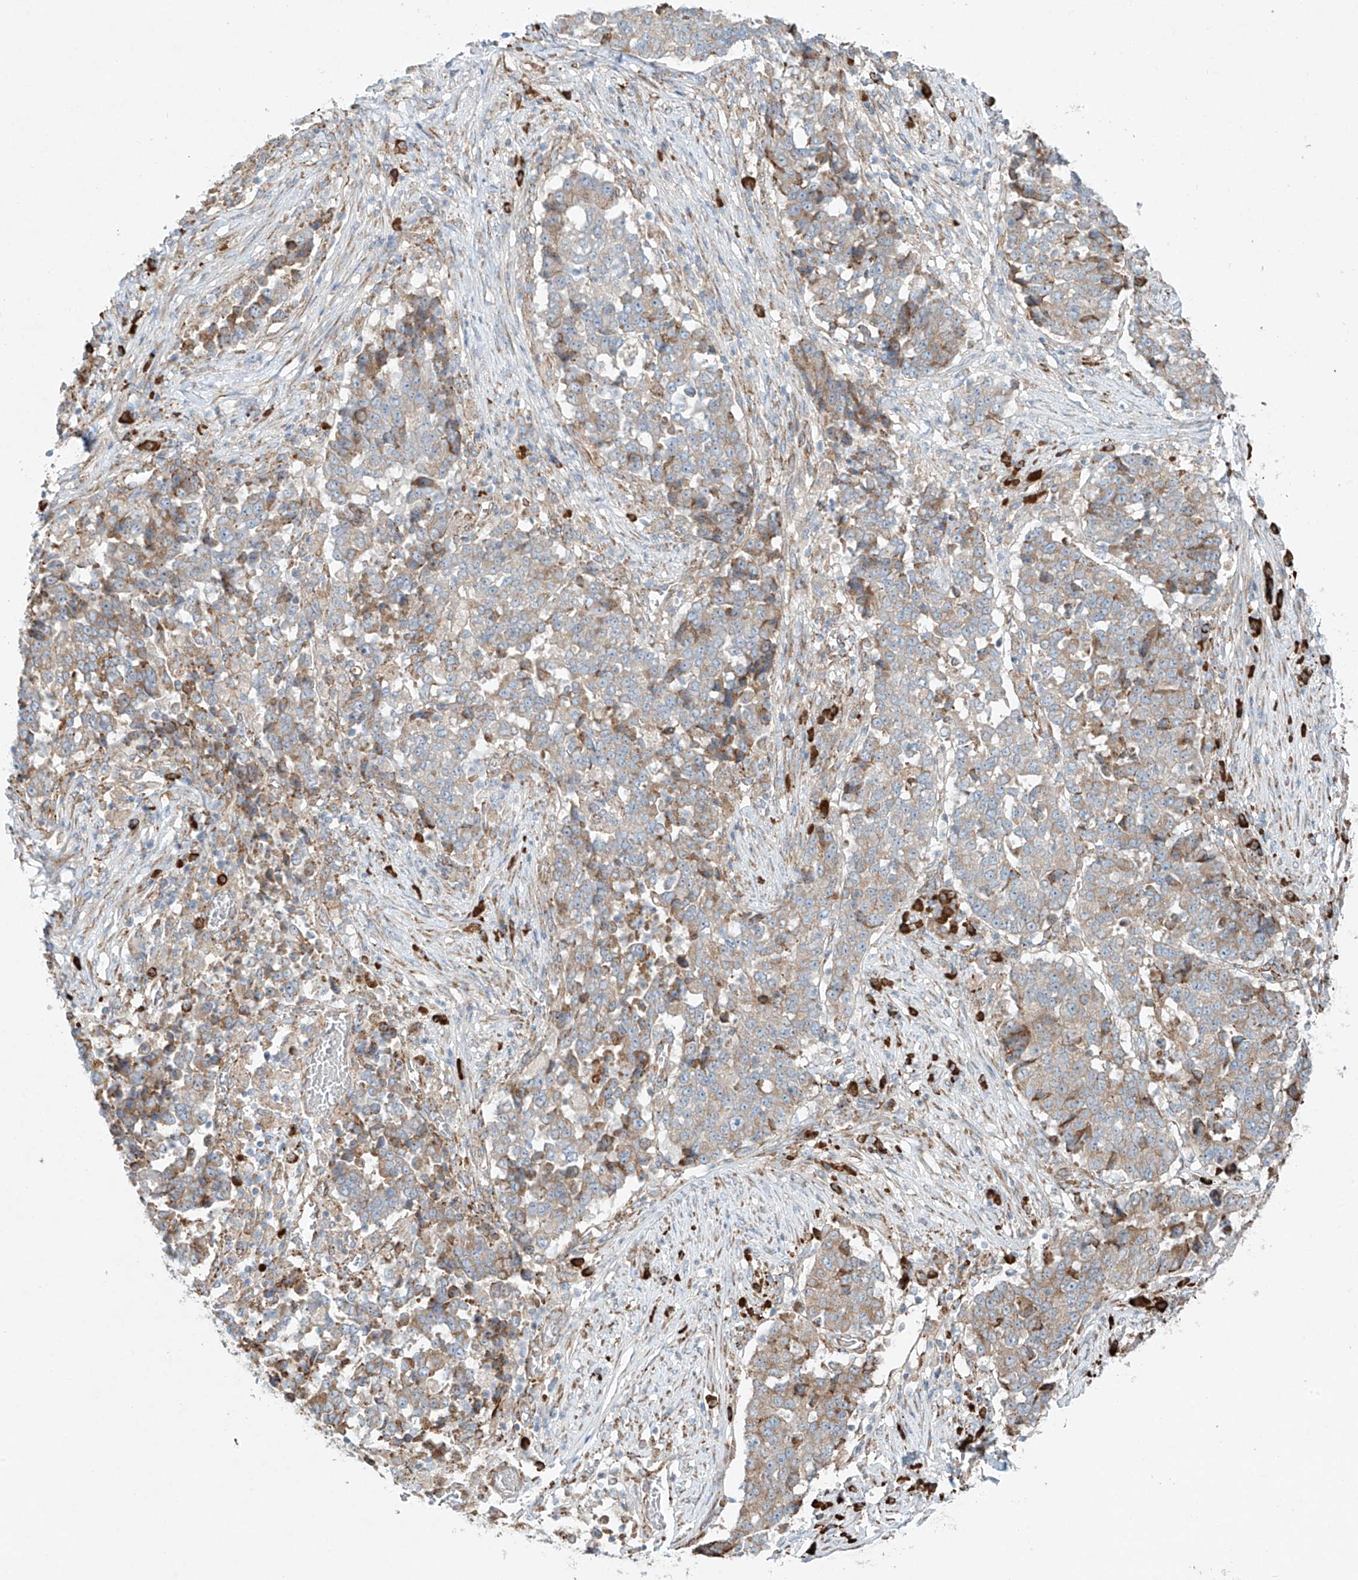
{"staining": {"intensity": "weak", "quantity": "25%-75%", "location": "cytoplasmic/membranous"}, "tissue": "stomach cancer", "cell_type": "Tumor cells", "image_type": "cancer", "snomed": [{"axis": "morphology", "description": "Adenocarcinoma, NOS"}, {"axis": "topography", "description": "Stomach"}], "caption": "Stomach cancer tissue displays weak cytoplasmic/membranous positivity in about 25%-75% of tumor cells (brown staining indicates protein expression, while blue staining denotes nuclei).", "gene": "EIPR1", "patient": {"sex": "male", "age": 59}}